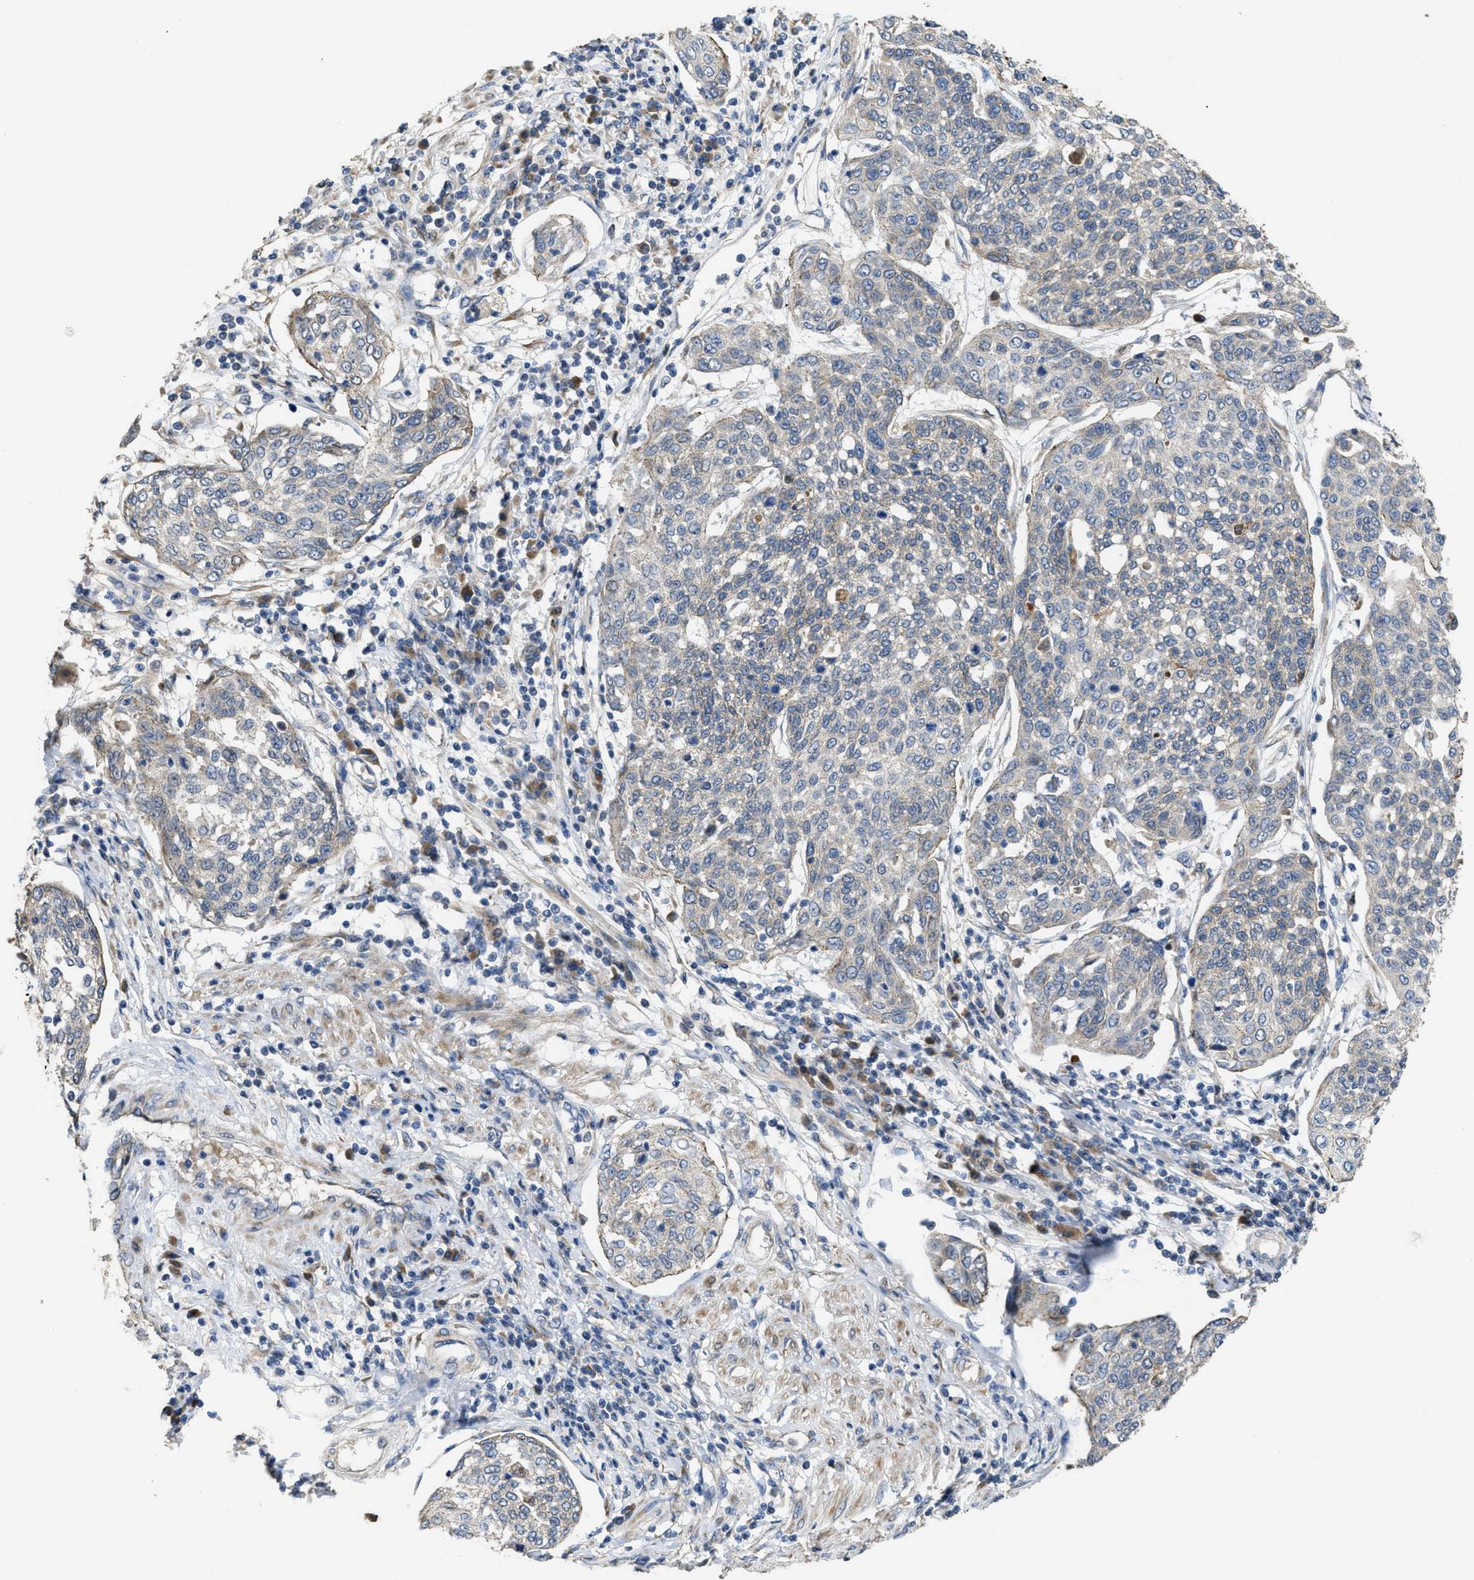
{"staining": {"intensity": "weak", "quantity": "<25%", "location": "cytoplasmic/membranous"}, "tissue": "cervical cancer", "cell_type": "Tumor cells", "image_type": "cancer", "snomed": [{"axis": "morphology", "description": "Squamous cell carcinoma, NOS"}, {"axis": "topography", "description": "Cervix"}], "caption": "This is an immunohistochemistry (IHC) histopathology image of squamous cell carcinoma (cervical). There is no expression in tumor cells.", "gene": "CDPF1", "patient": {"sex": "female", "age": 34}}